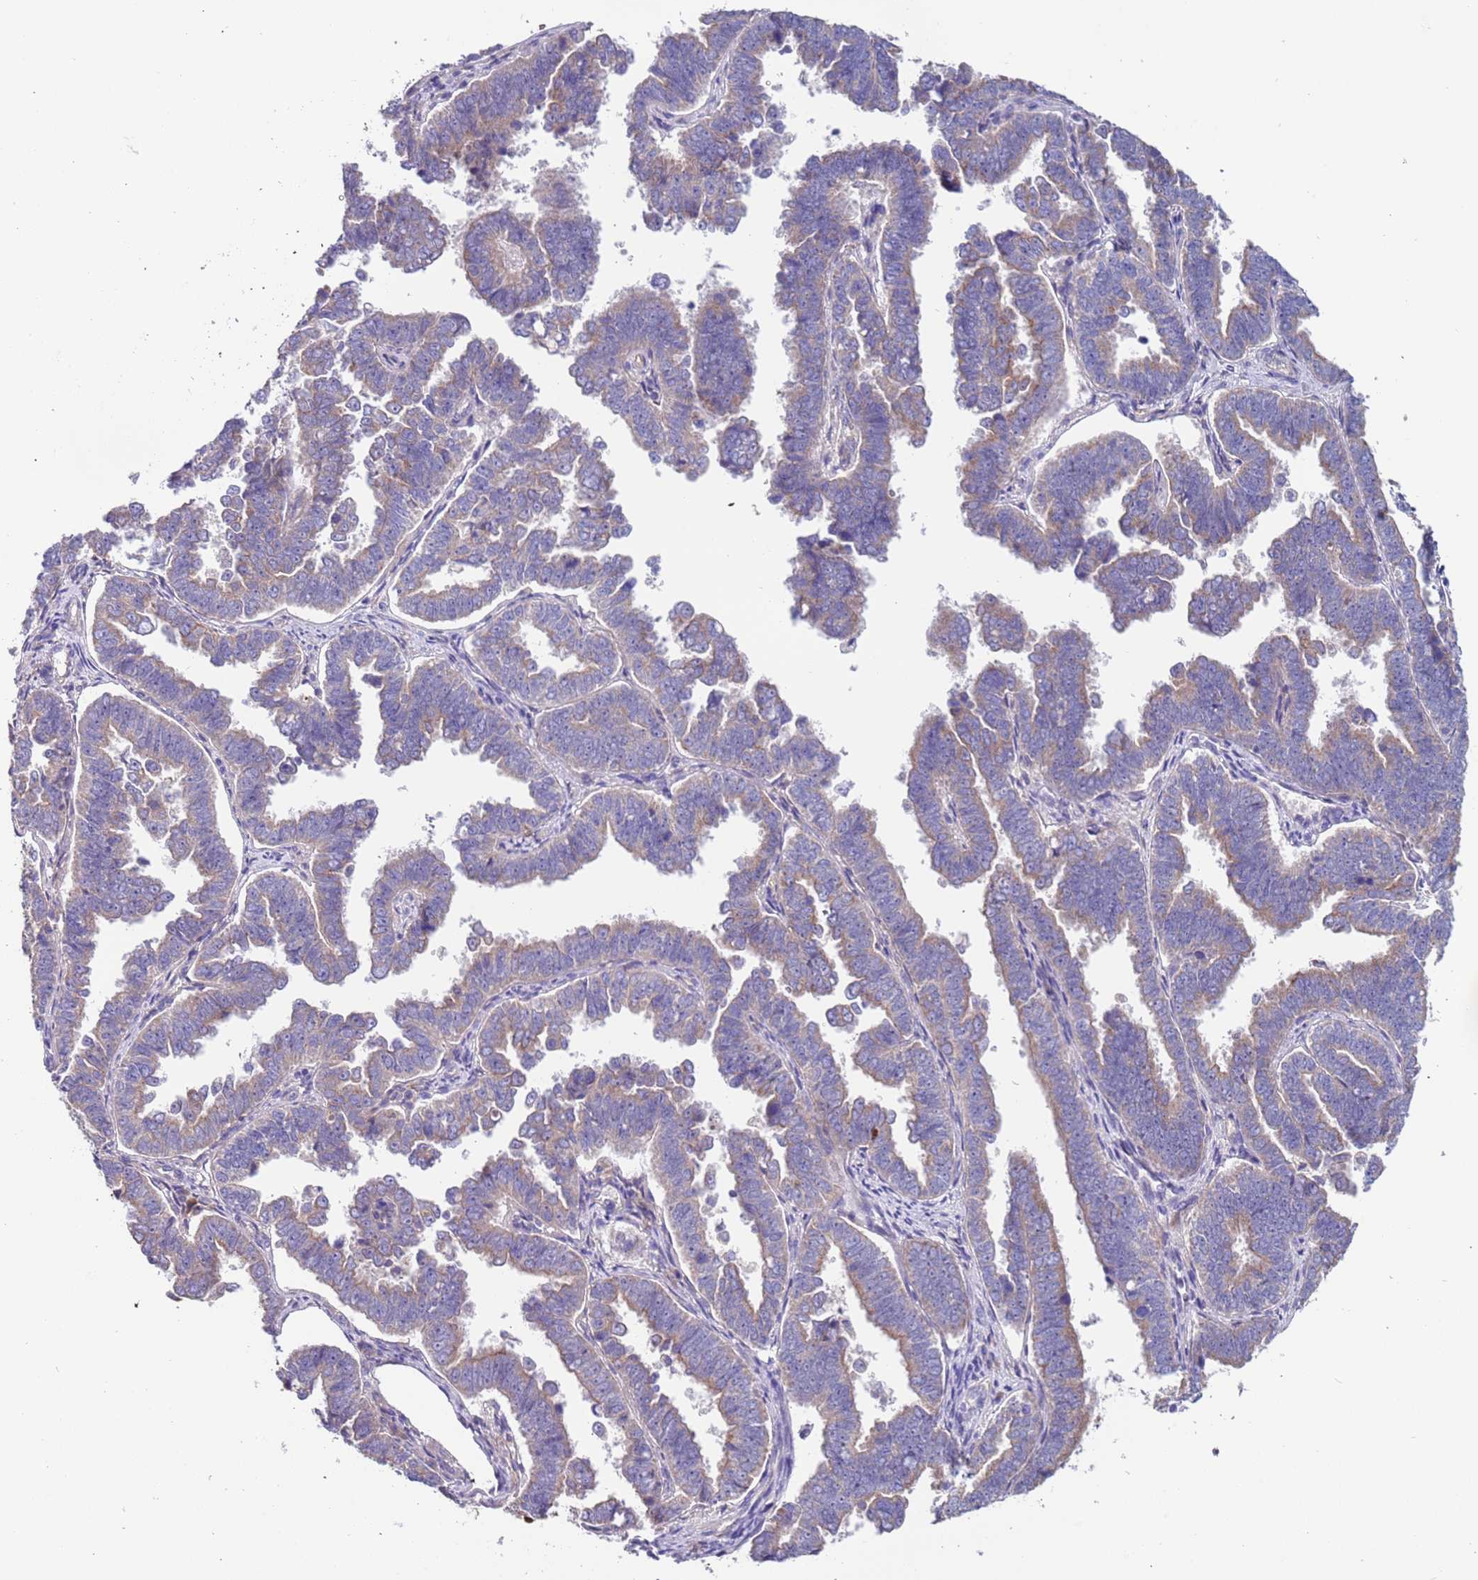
{"staining": {"intensity": "weak", "quantity": "<25%", "location": "cytoplasmic/membranous"}, "tissue": "endometrial cancer", "cell_type": "Tumor cells", "image_type": "cancer", "snomed": [{"axis": "morphology", "description": "Adenocarcinoma, NOS"}, {"axis": "topography", "description": "Endometrium"}], "caption": "IHC micrograph of human adenocarcinoma (endometrial) stained for a protein (brown), which demonstrates no staining in tumor cells.", "gene": "LAMB4", "patient": {"sex": "female", "age": 75}}